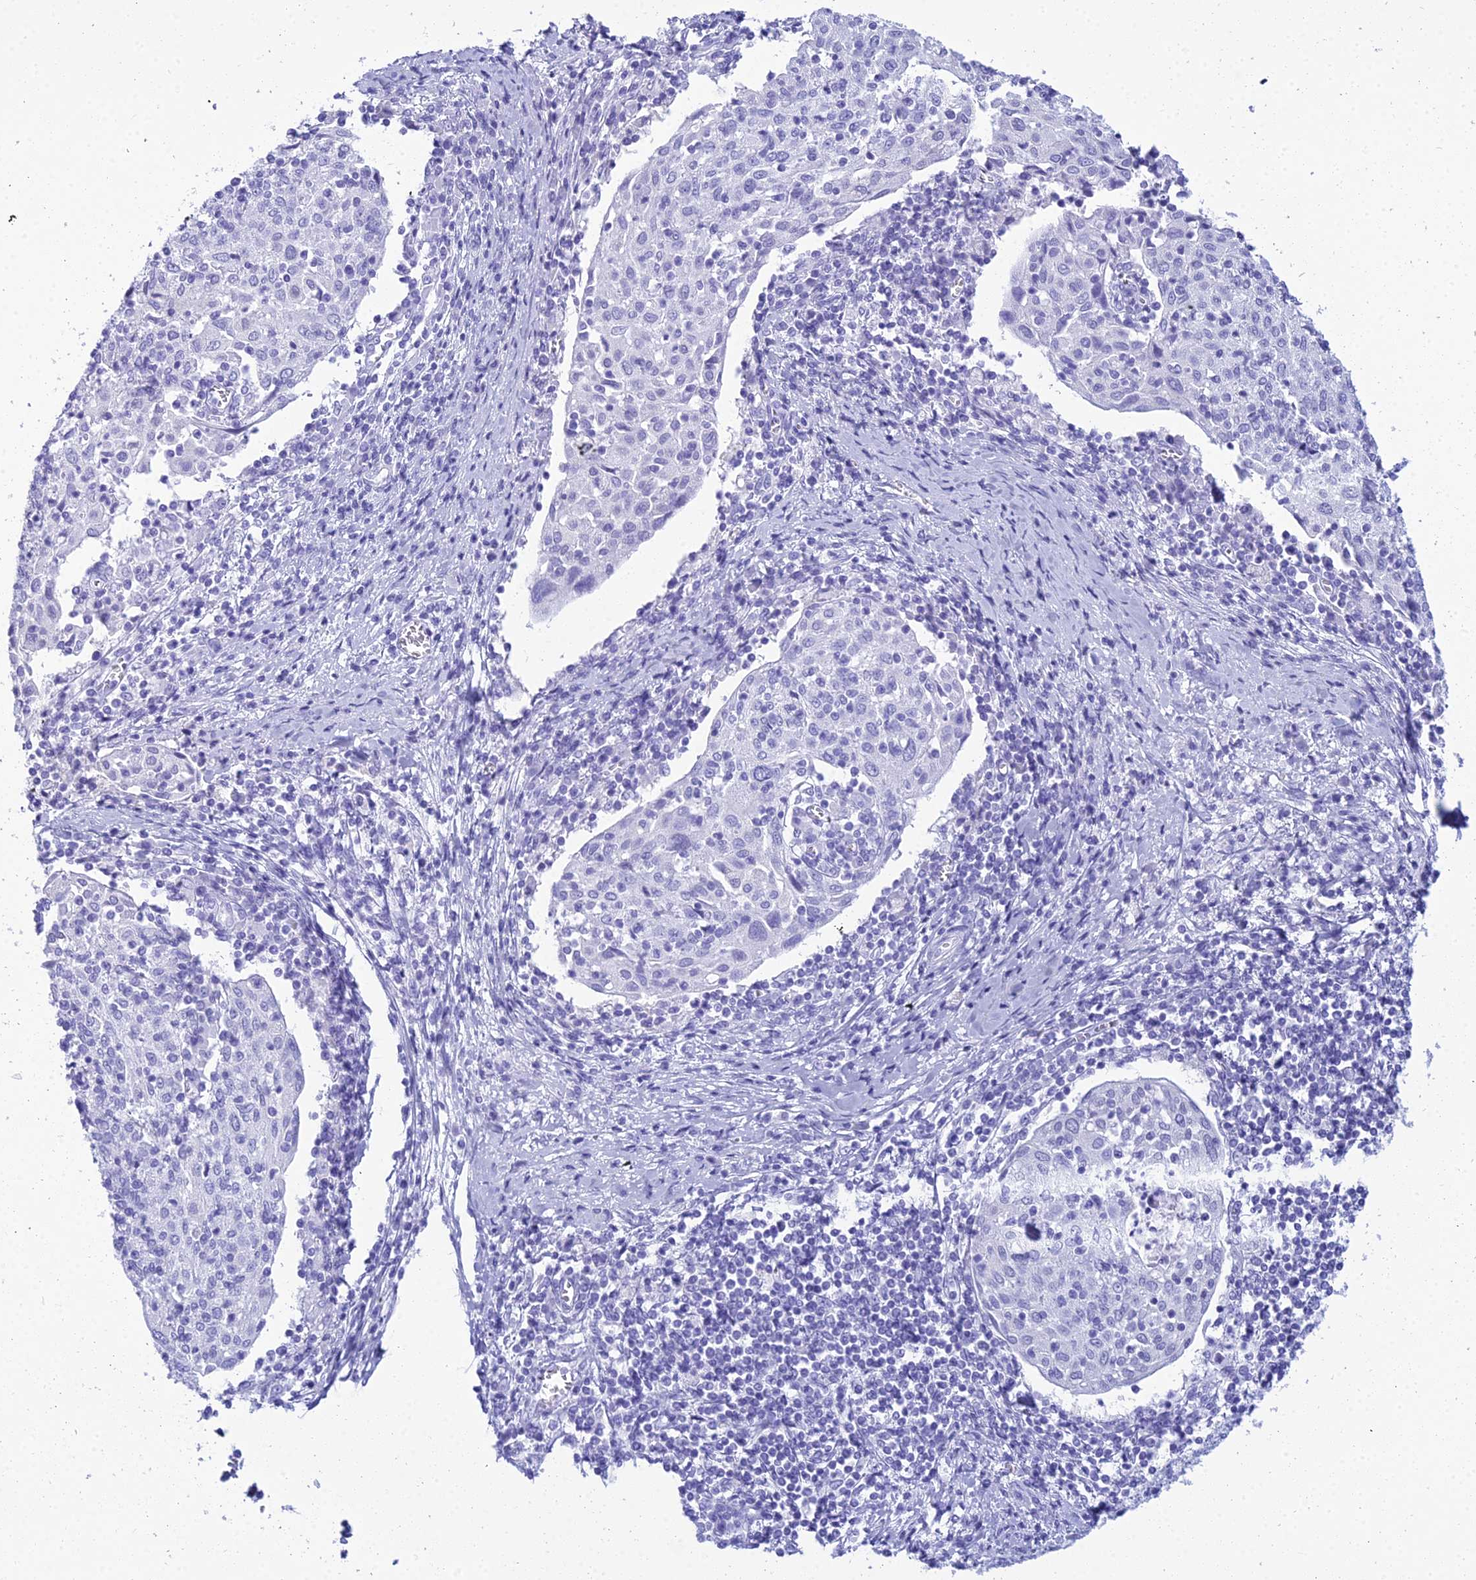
{"staining": {"intensity": "negative", "quantity": "none", "location": "none"}, "tissue": "cervical cancer", "cell_type": "Tumor cells", "image_type": "cancer", "snomed": [{"axis": "morphology", "description": "Squamous cell carcinoma, NOS"}, {"axis": "topography", "description": "Cervix"}], "caption": "Tumor cells are negative for protein expression in human cervical cancer.", "gene": "ZNF442", "patient": {"sex": "female", "age": 52}}